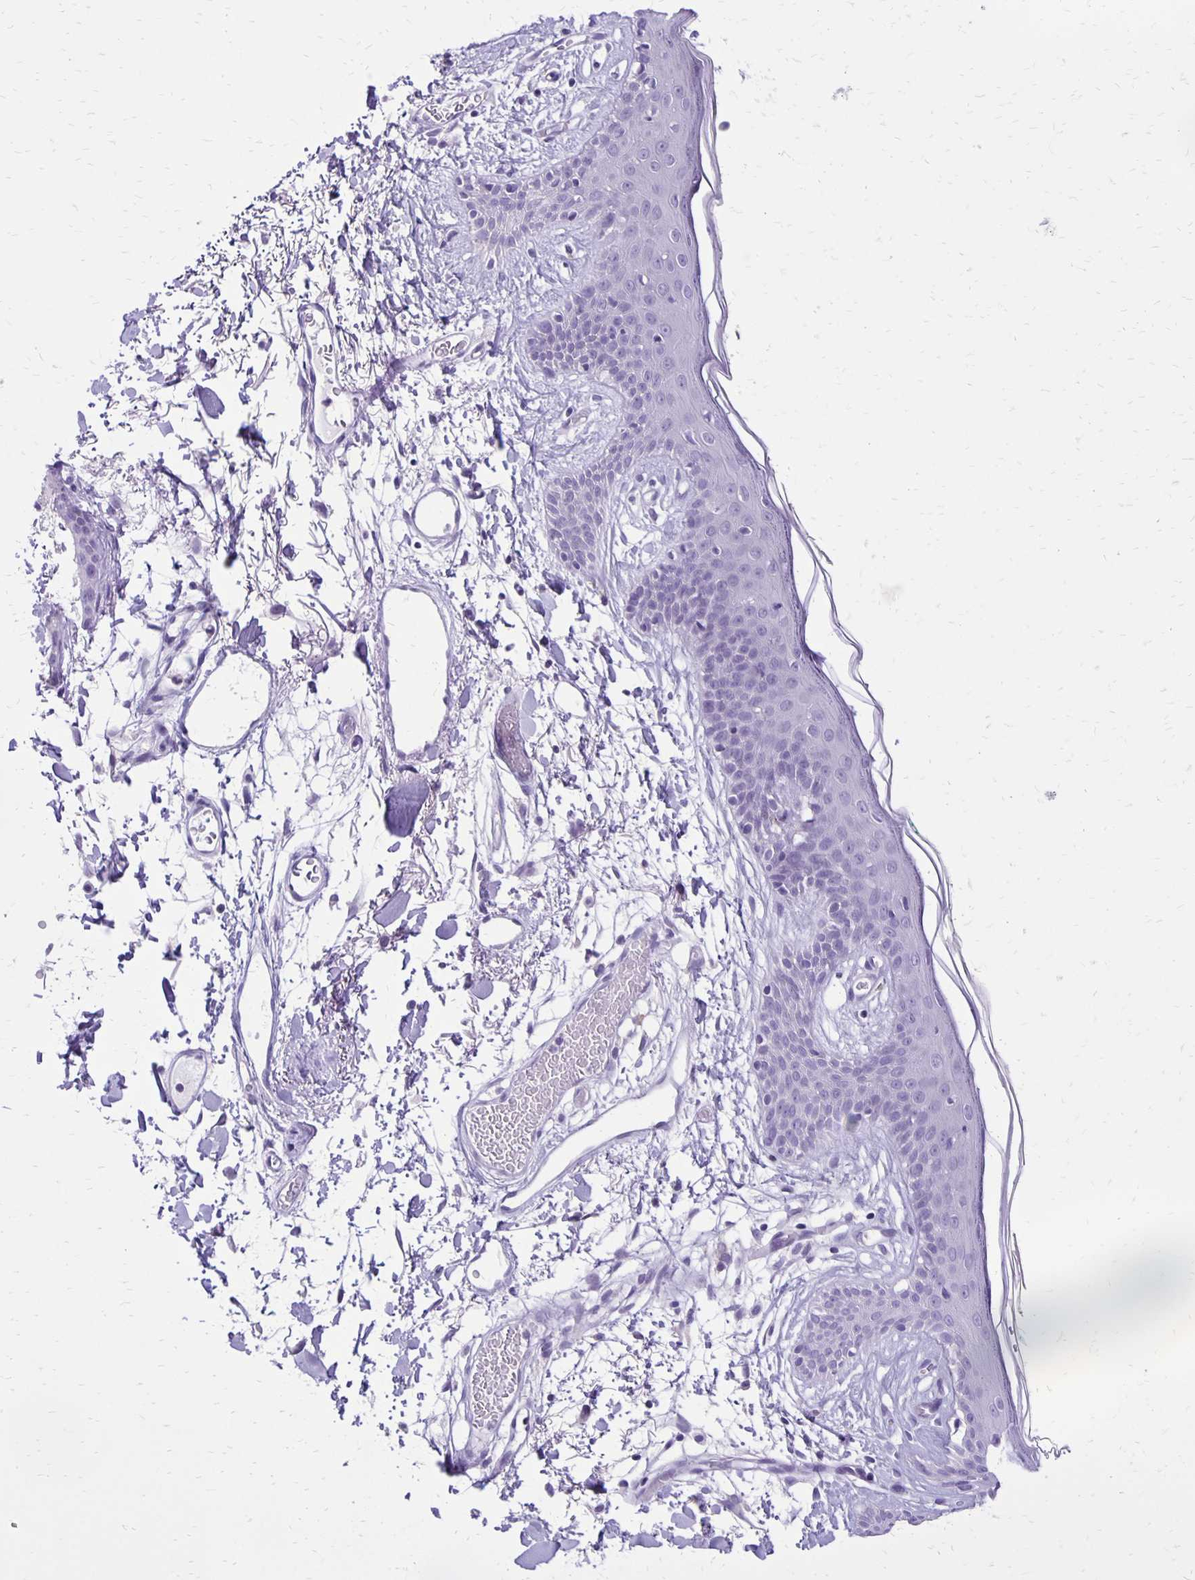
{"staining": {"intensity": "negative", "quantity": "none", "location": "none"}, "tissue": "skin", "cell_type": "Fibroblasts", "image_type": "normal", "snomed": [{"axis": "morphology", "description": "Normal tissue, NOS"}, {"axis": "topography", "description": "Skin"}], "caption": "Immunohistochemistry (IHC) of unremarkable human skin displays no expression in fibroblasts.", "gene": "ANKRD45", "patient": {"sex": "male", "age": 79}}